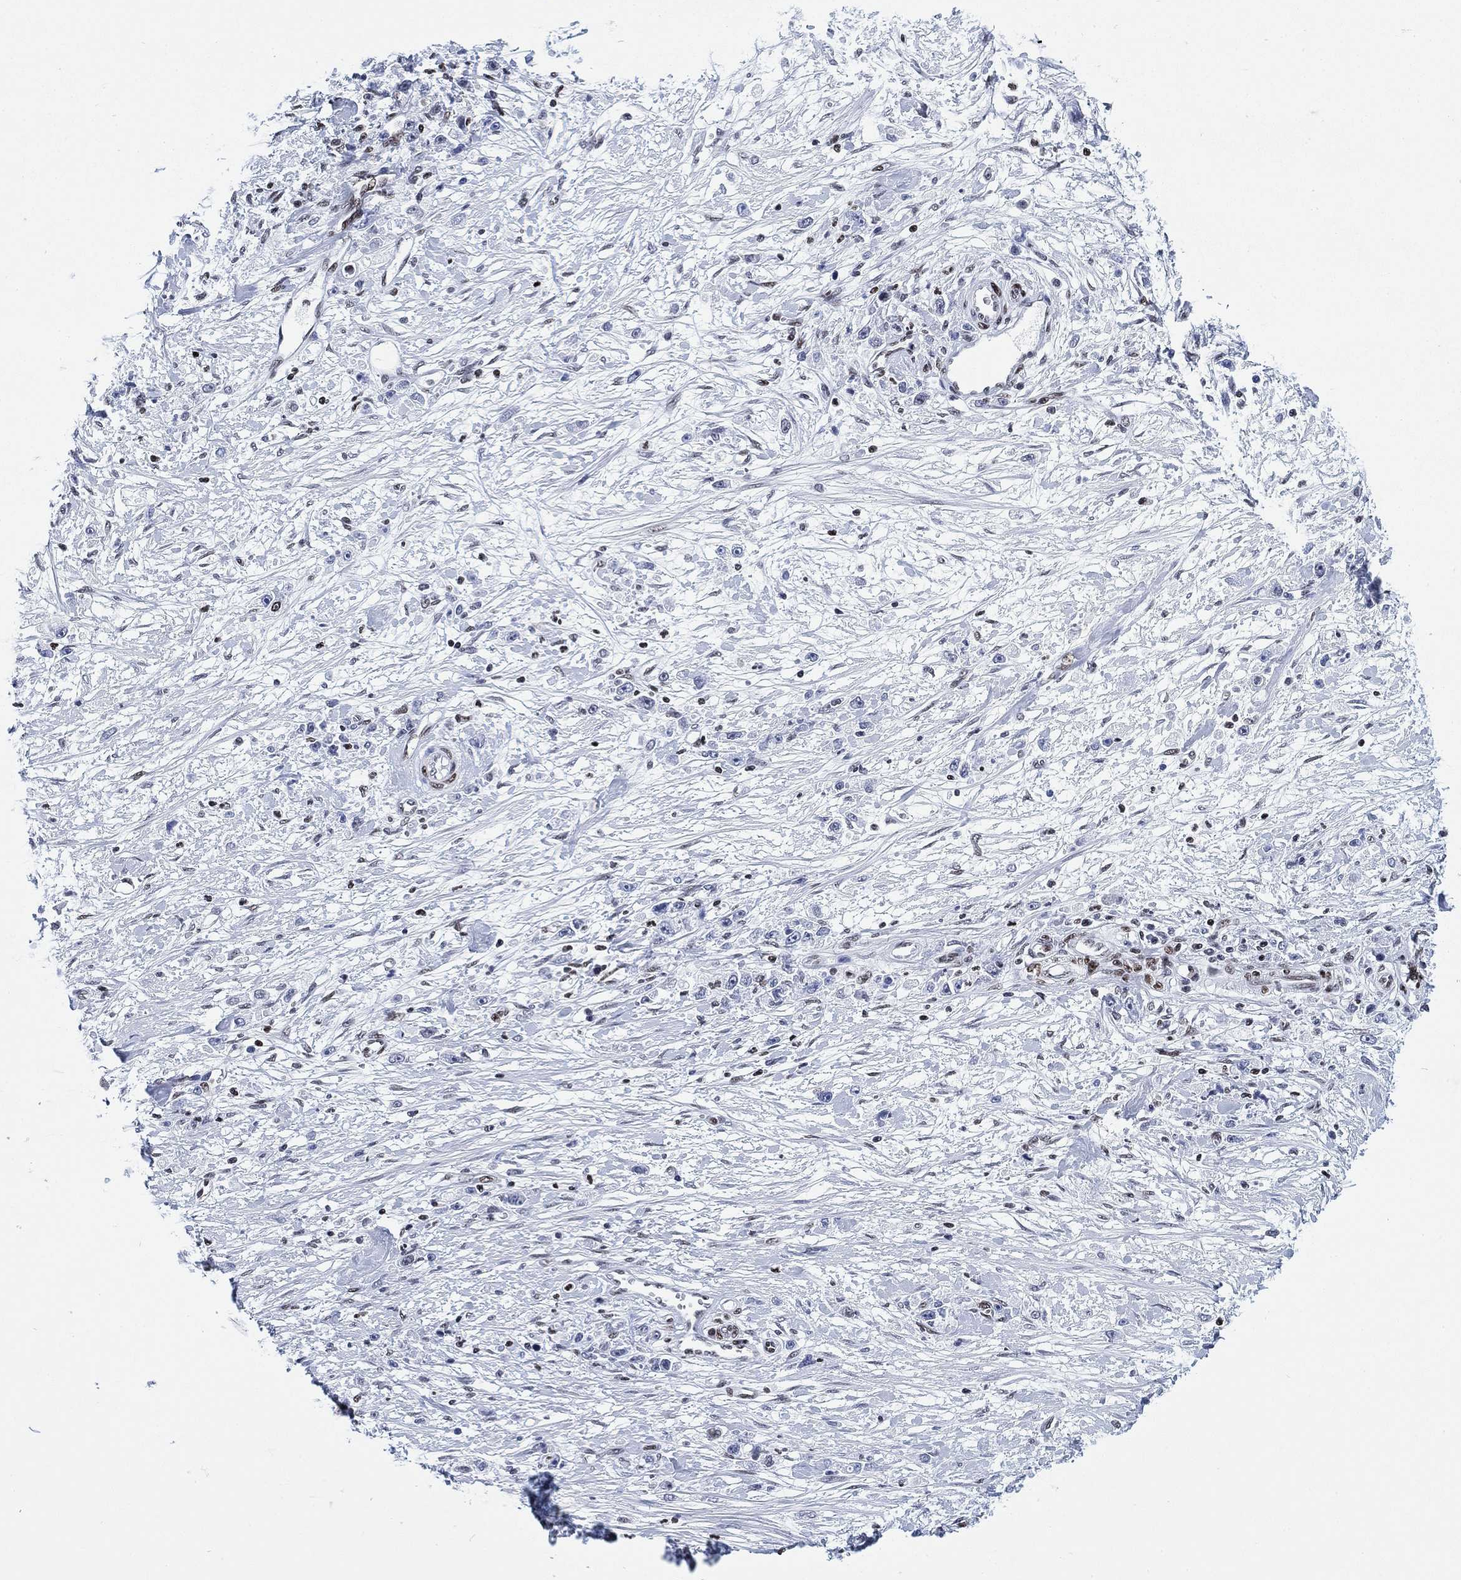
{"staining": {"intensity": "negative", "quantity": "none", "location": "none"}, "tissue": "stomach cancer", "cell_type": "Tumor cells", "image_type": "cancer", "snomed": [{"axis": "morphology", "description": "Adenocarcinoma, NOS"}, {"axis": "topography", "description": "Stomach"}], "caption": "An image of human stomach cancer (adenocarcinoma) is negative for staining in tumor cells.", "gene": "H1-10", "patient": {"sex": "female", "age": 59}}